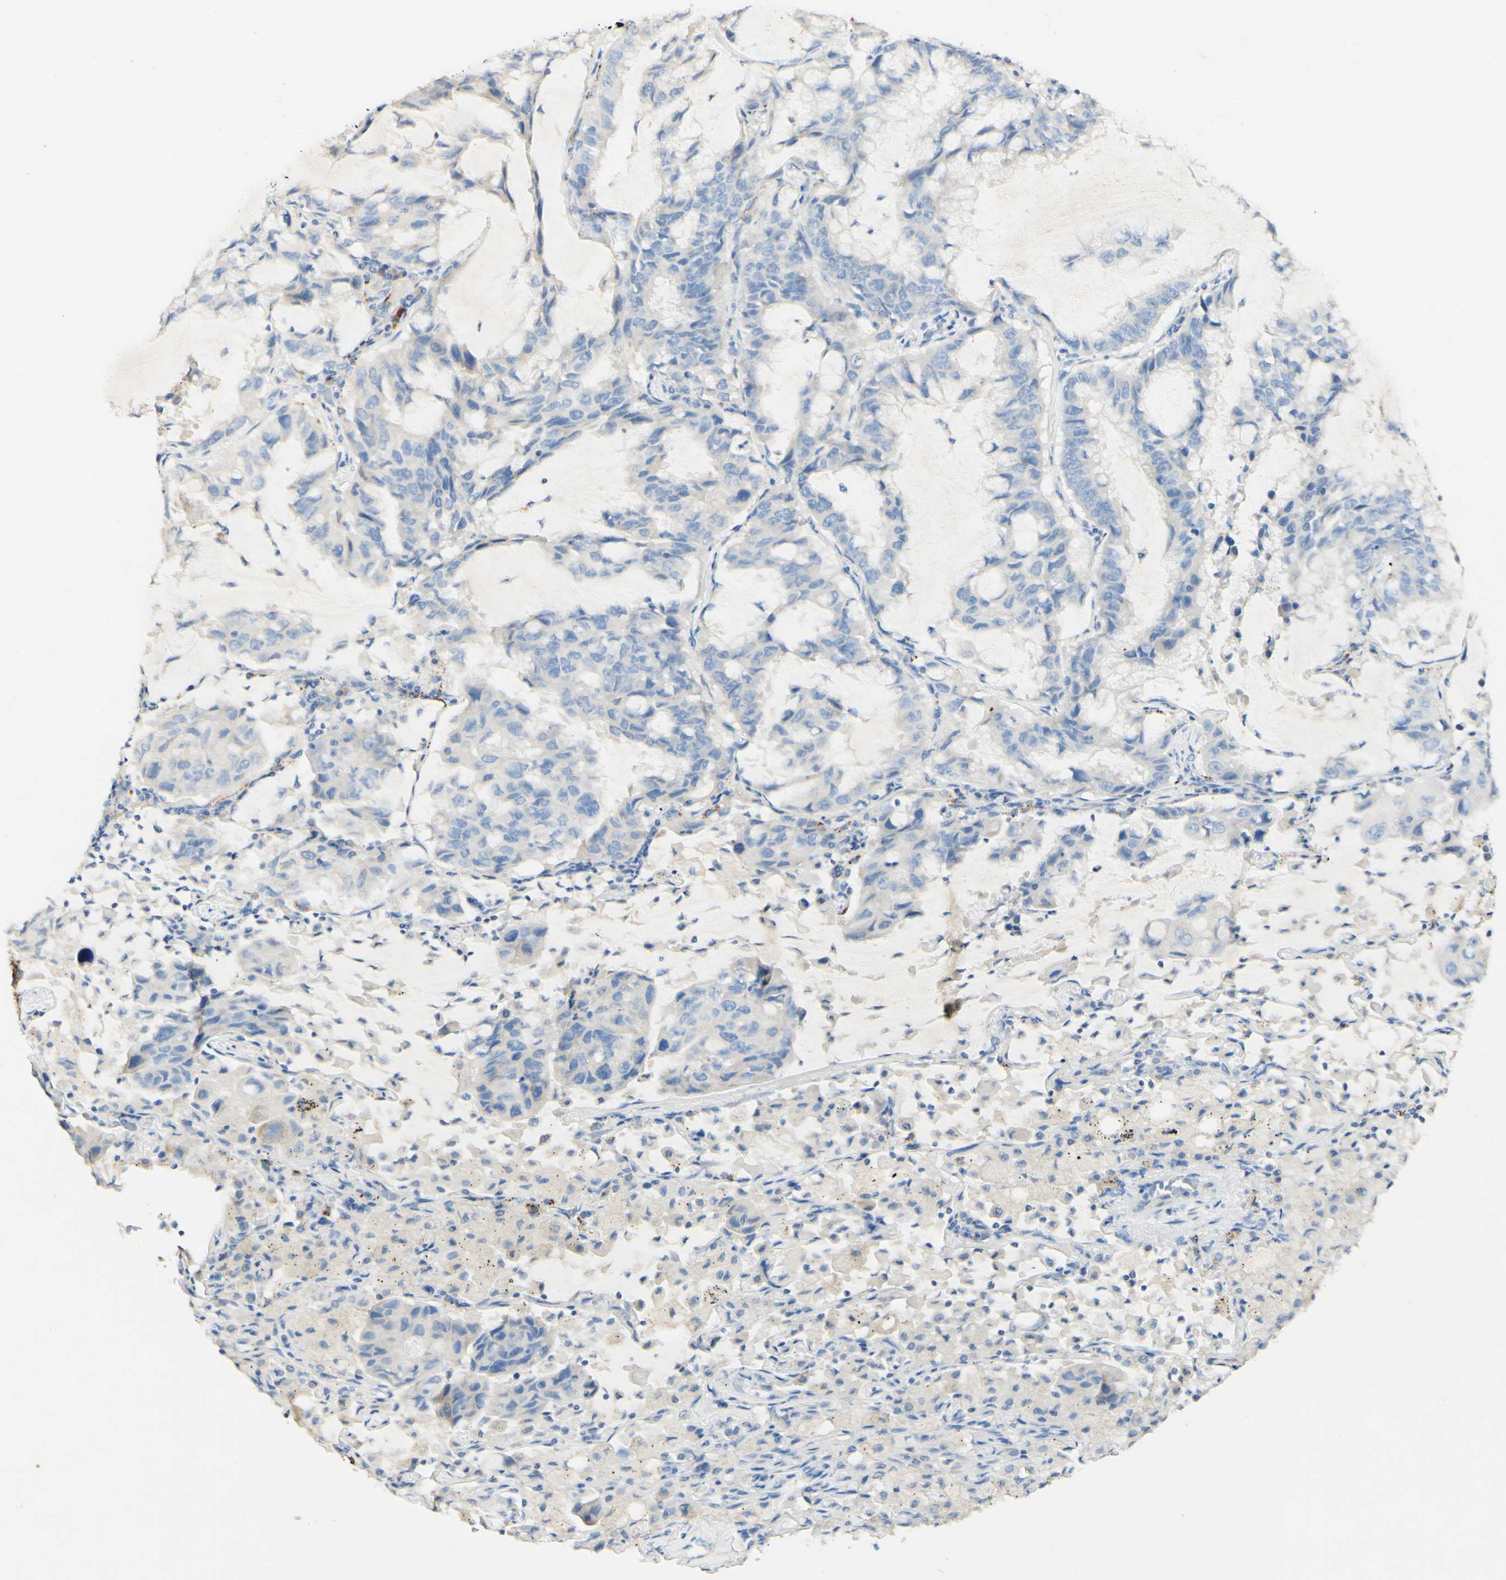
{"staining": {"intensity": "negative", "quantity": "none", "location": "none"}, "tissue": "lung cancer", "cell_type": "Tumor cells", "image_type": "cancer", "snomed": [{"axis": "morphology", "description": "Adenocarcinoma, NOS"}, {"axis": "topography", "description": "Lung"}], "caption": "The histopathology image demonstrates no staining of tumor cells in lung adenocarcinoma.", "gene": "FGF4", "patient": {"sex": "male", "age": 64}}